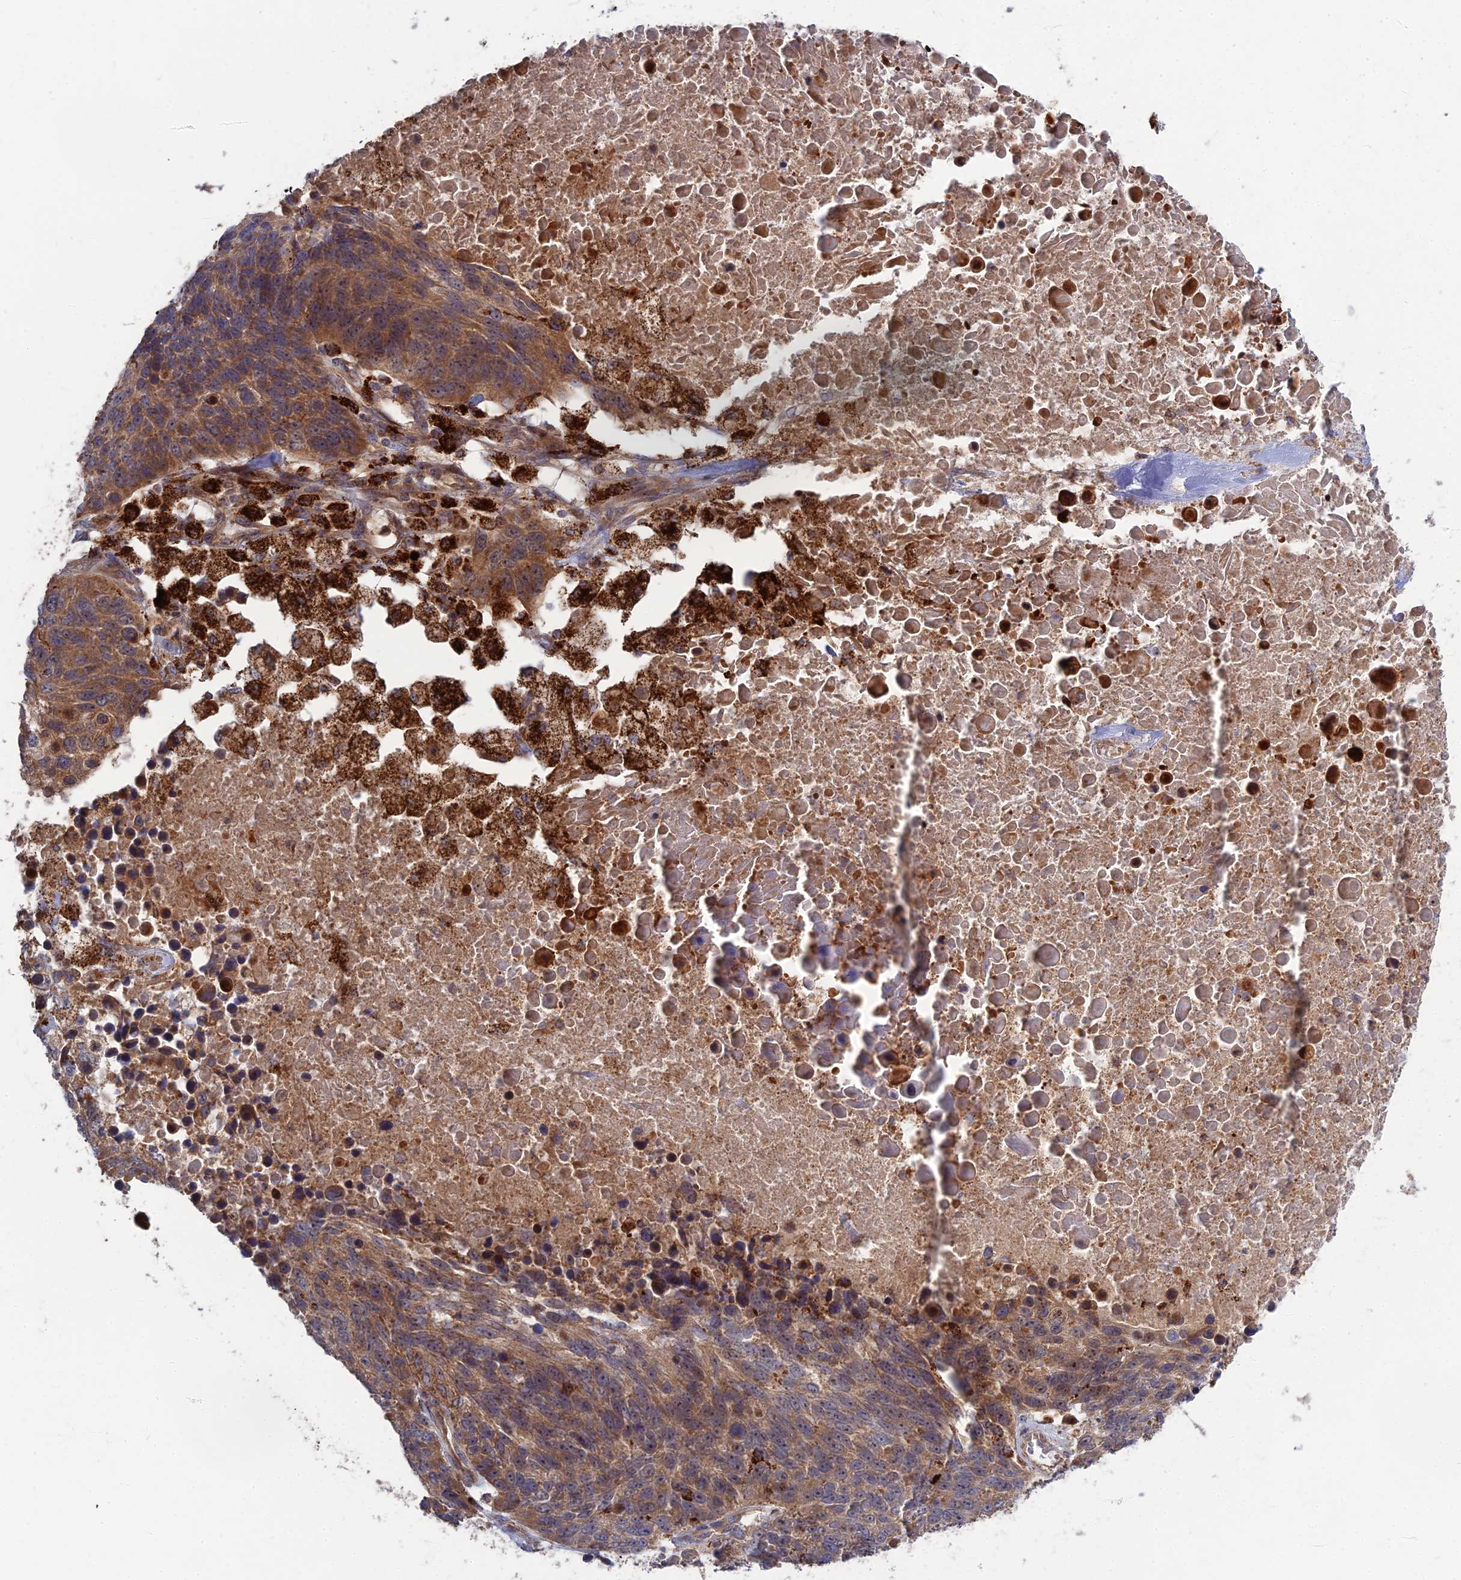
{"staining": {"intensity": "moderate", "quantity": ">75%", "location": "cytoplasmic/membranous"}, "tissue": "lung cancer", "cell_type": "Tumor cells", "image_type": "cancer", "snomed": [{"axis": "morphology", "description": "Normal tissue, NOS"}, {"axis": "morphology", "description": "Squamous cell carcinoma, NOS"}, {"axis": "topography", "description": "Lymph node"}, {"axis": "topography", "description": "Lung"}], "caption": "DAB immunohistochemical staining of lung cancer demonstrates moderate cytoplasmic/membranous protein expression in about >75% of tumor cells. (DAB (3,3'-diaminobenzidine) IHC with brightfield microscopy, high magnification).", "gene": "RIC8B", "patient": {"sex": "male", "age": 66}}